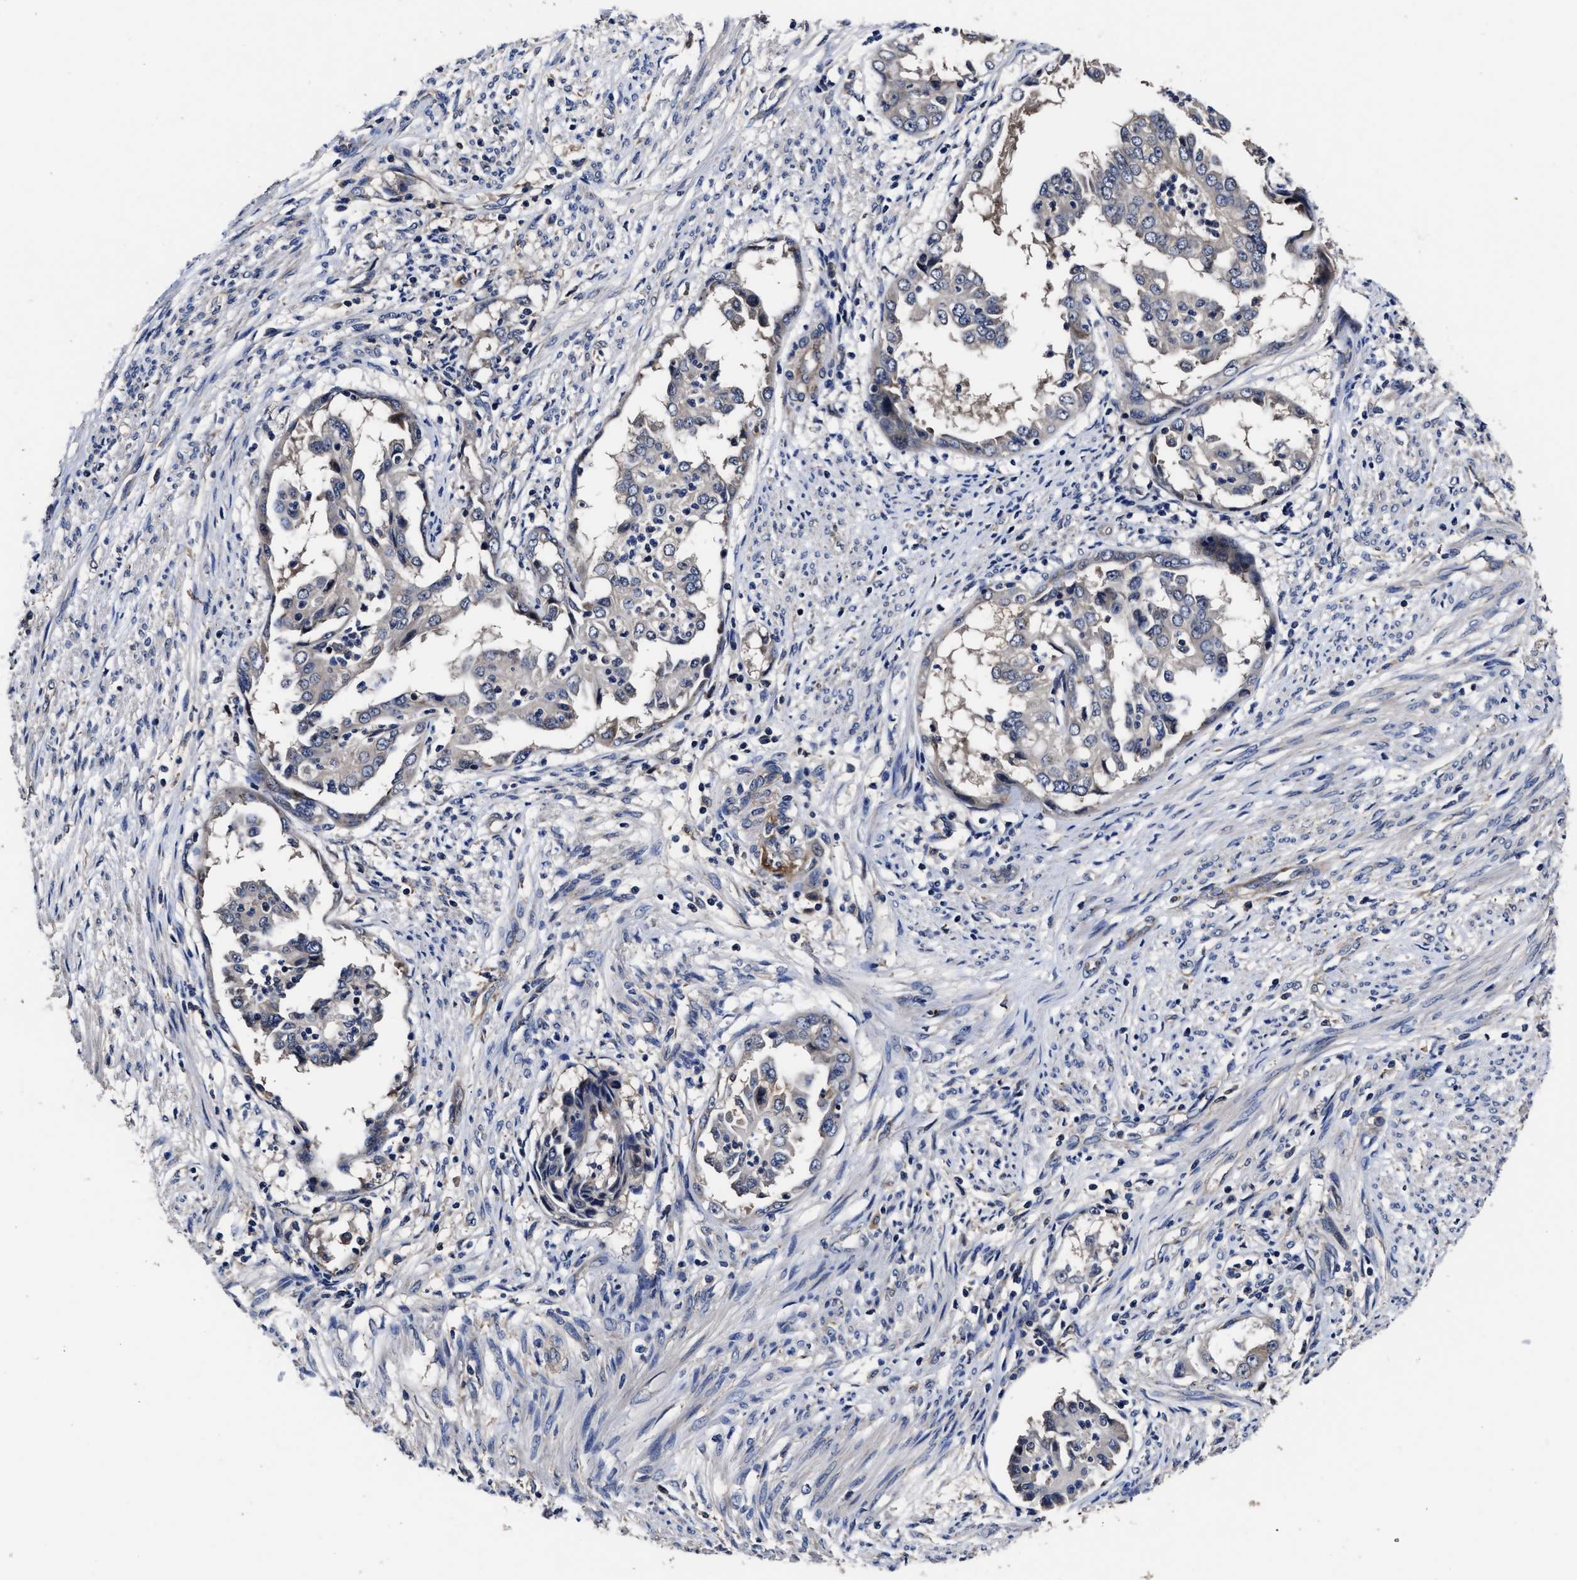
{"staining": {"intensity": "negative", "quantity": "none", "location": "none"}, "tissue": "endometrial cancer", "cell_type": "Tumor cells", "image_type": "cancer", "snomed": [{"axis": "morphology", "description": "Adenocarcinoma, NOS"}, {"axis": "topography", "description": "Endometrium"}], "caption": "Adenocarcinoma (endometrial) stained for a protein using IHC shows no positivity tumor cells.", "gene": "SOCS5", "patient": {"sex": "female", "age": 85}}